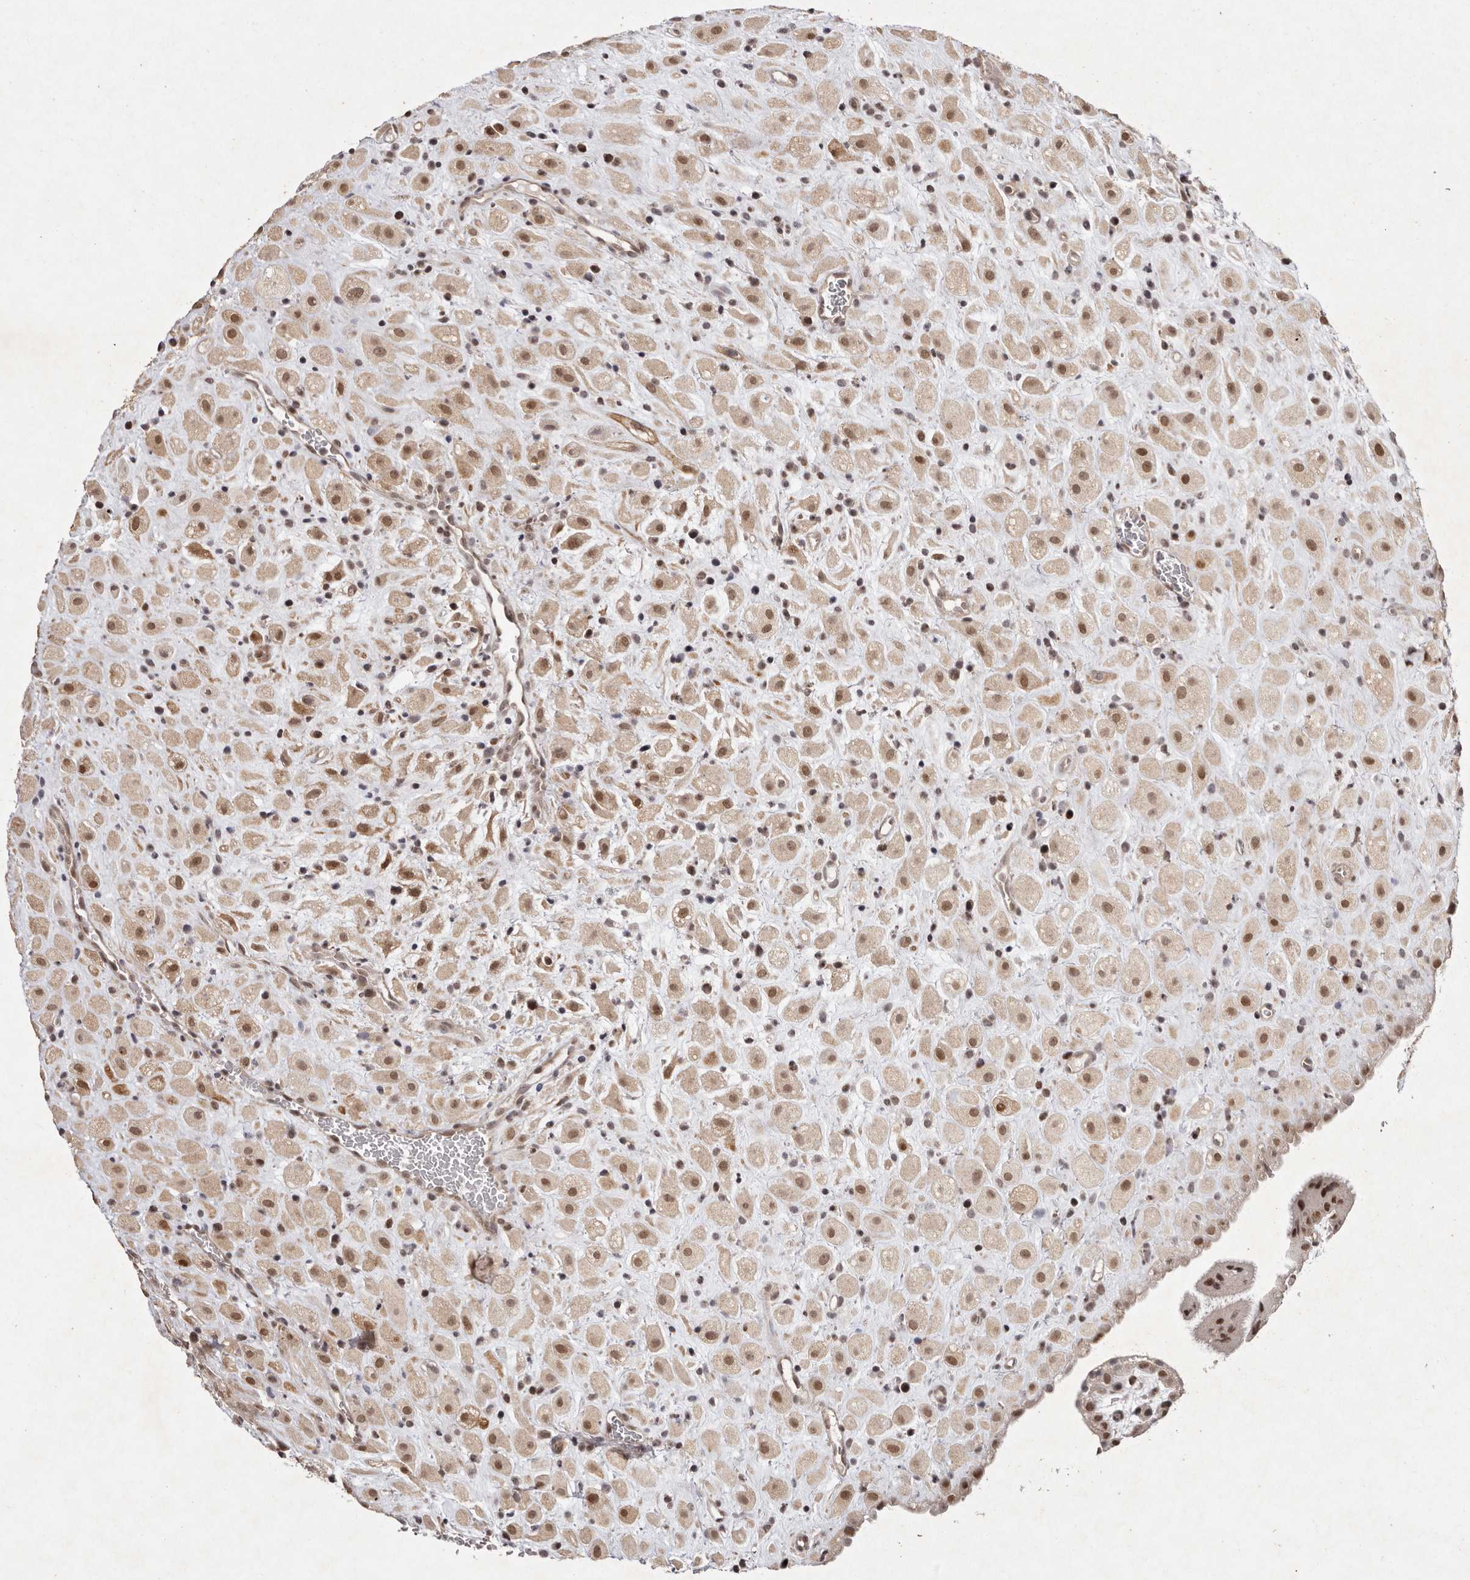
{"staining": {"intensity": "moderate", "quantity": ">75%", "location": "nuclear"}, "tissue": "placenta", "cell_type": "Decidual cells", "image_type": "normal", "snomed": [{"axis": "morphology", "description": "Normal tissue, NOS"}, {"axis": "topography", "description": "Placenta"}], "caption": "About >75% of decidual cells in unremarkable placenta demonstrate moderate nuclear protein staining as visualized by brown immunohistochemical staining.", "gene": "BUD31", "patient": {"sex": "female", "age": 35}}